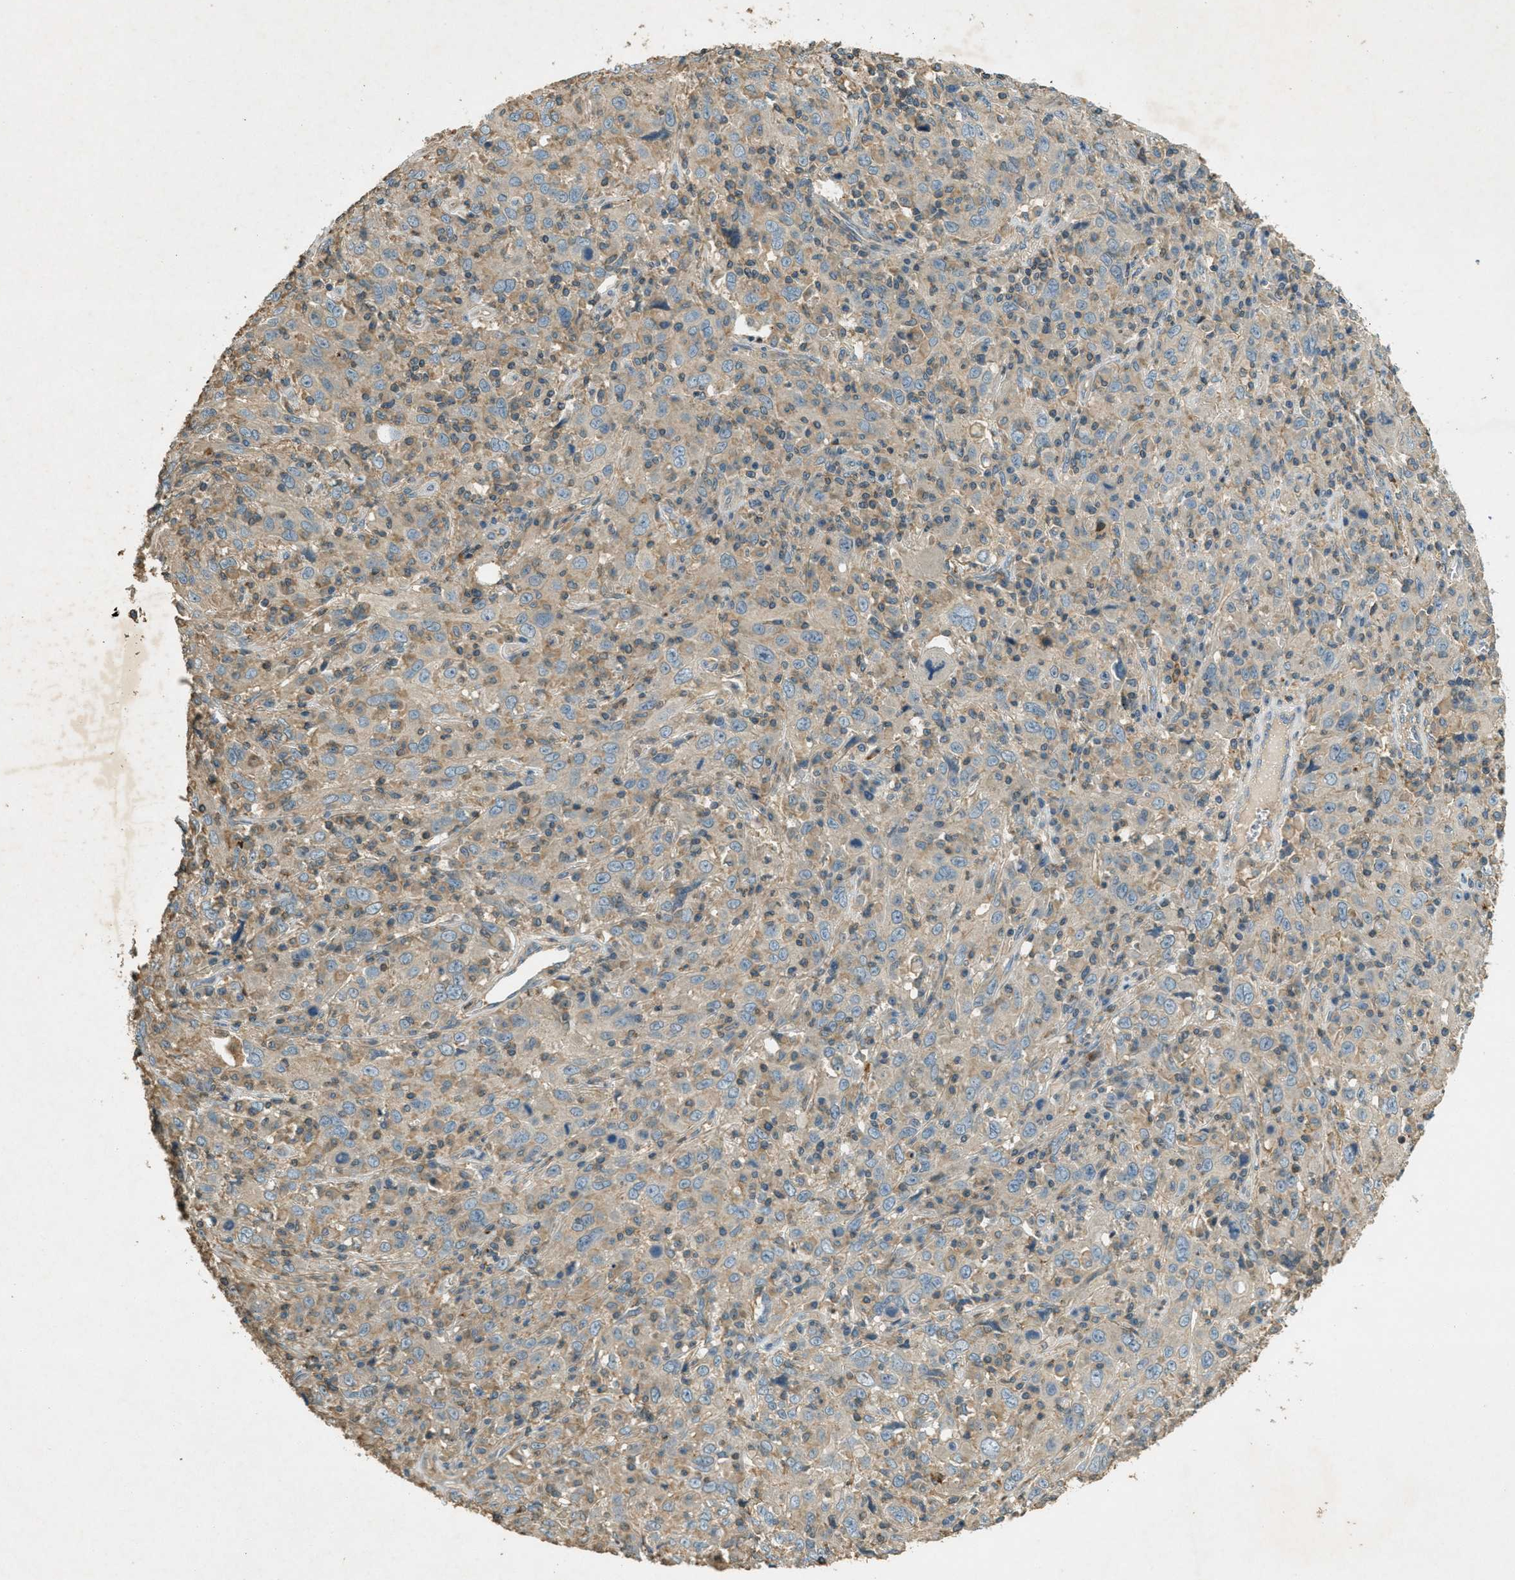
{"staining": {"intensity": "weak", "quantity": ">75%", "location": "cytoplasmic/membranous"}, "tissue": "cervical cancer", "cell_type": "Tumor cells", "image_type": "cancer", "snomed": [{"axis": "morphology", "description": "Squamous cell carcinoma, NOS"}, {"axis": "topography", "description": "Cervix"}], "caption": "IHC of human cervical squamous cell carcinoma shows low levels of weak cytoplasmic/membranous staining in about >75% of tumor cells.", "gene": "NUDT4", "patient": {"sex": "female", "age": 46}}